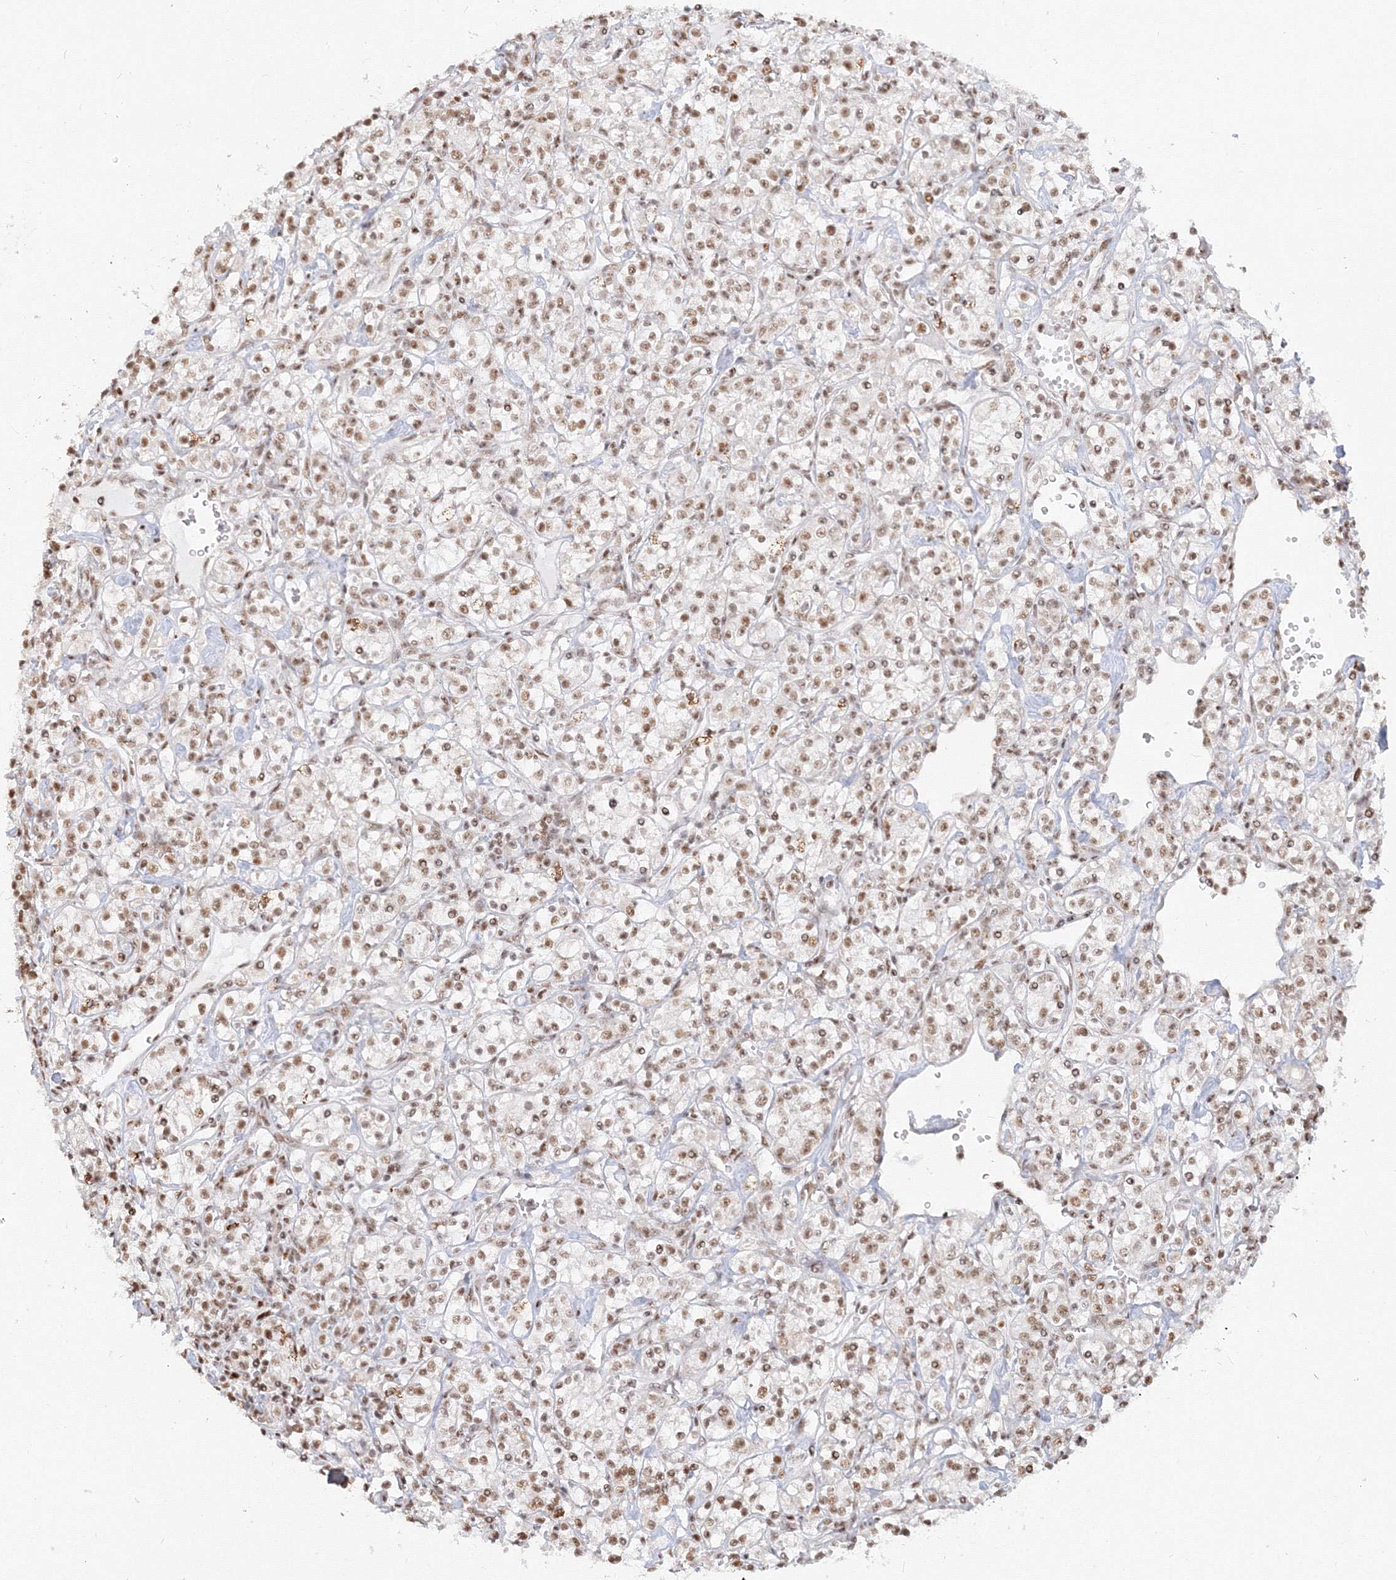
{"staining": {"intensity": "moderate", "quantity": ">75%", "location": "nuclear"}, "tissue": "renal cancer", "cell_type": "Tumor cells", "image_type": "cancer", "snomed": [{"axis": "morphology", "description": "Adenocarcinoma, NOS"}, {"axis": "topography", "description": "Kidney"}], "caption": "Human renal cancer stained with a brown dye demonstrates moderate nuclear positive positivity in about >75% of tumor cells.", "gene": "PPP4R2", "patient": {"sex": "male", "age": 77}}